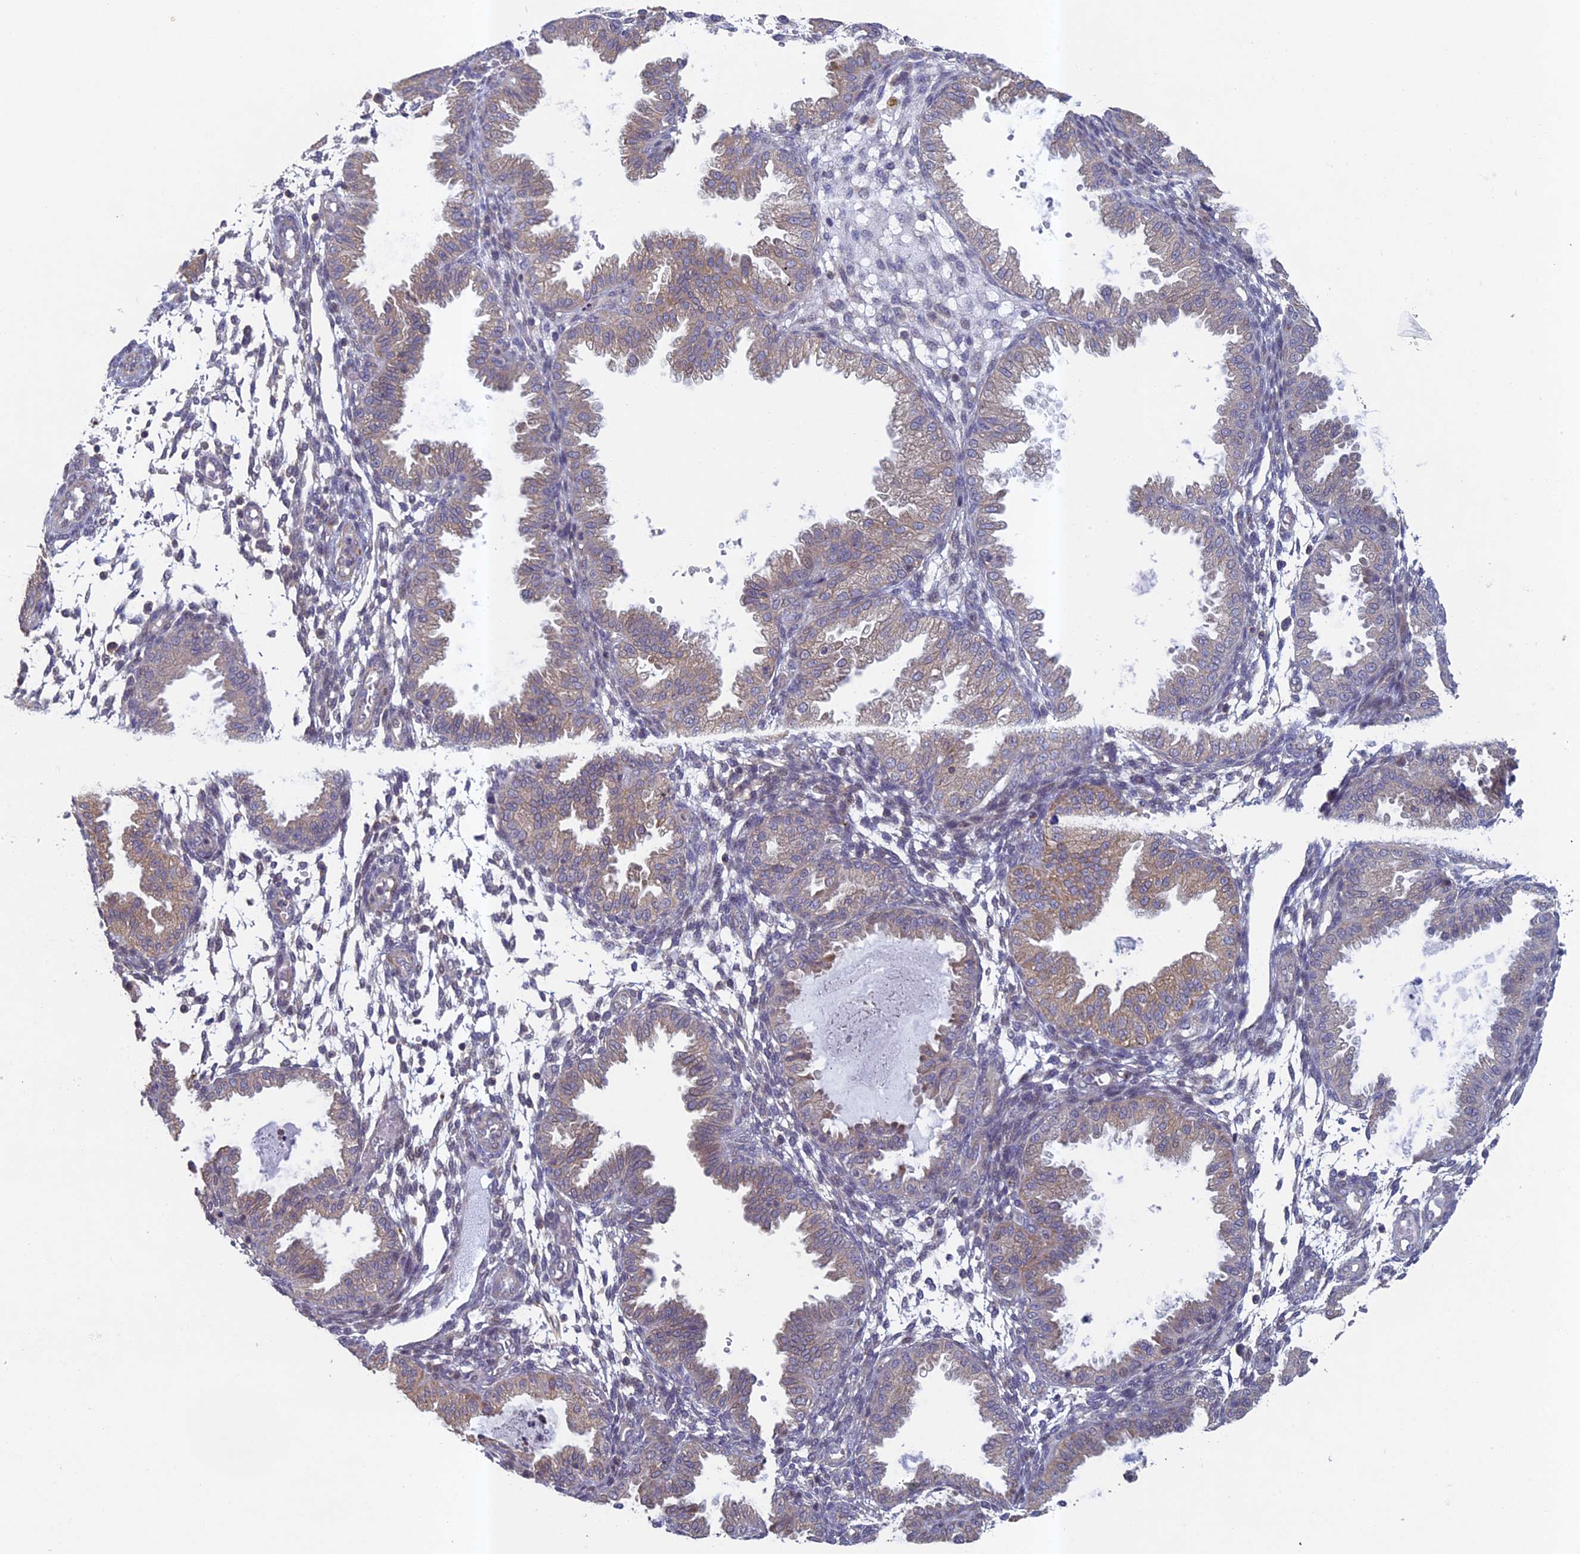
{"staining": {"intensity": "negative", "quantity": "none", "location": "none"}, "tissue": "endometrium", "cell_type": "Cells in endometrial stroma", "image_type": "normal", "snomed": [{"axis": "morphology", "description": "Normal tissue, NOS"}, {"axis": "topography", "description": "Endometrium"}], "caption": "This is a histopathology image of immunohistochemistry (IHC) staining of benign endometrium, which shows no staining in cells in endometrial stroma. Brightfield microscopy of immunohistochemistry stained with DAB (3,3'-diaminobenzidine) (brown) and hematoxylin (blue), captured at high magnification.", "gene": "DIXDC1", "patient": {"sex": "female", "age": 33}}